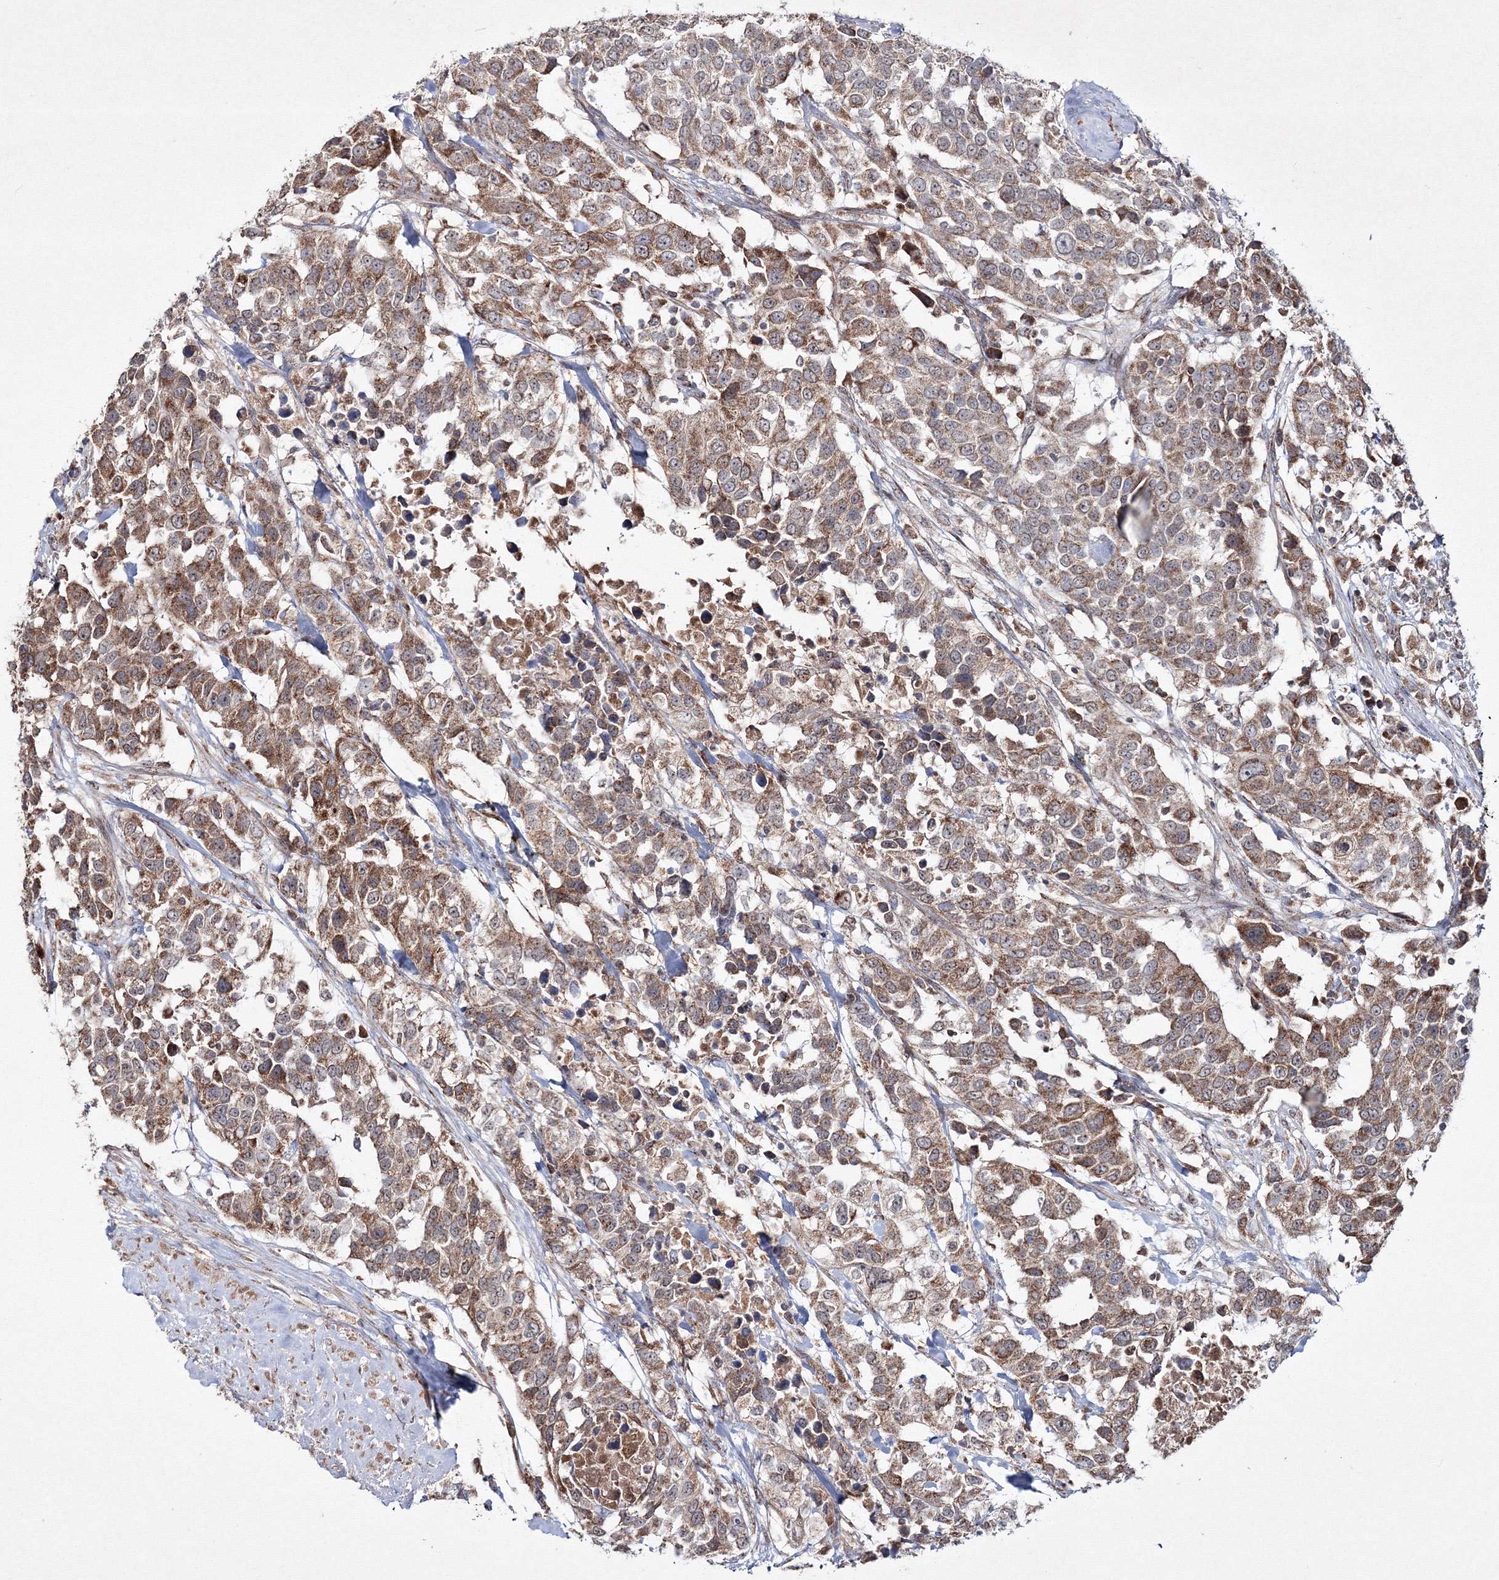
{"staining": {"intensity": "moderate", "quantity": ">75%", "location": "cytoplasmic/membranous"}, "tissue": "urothelial cancer", "cell_type": "Tumor cells", "image_type": "cancer", "snomed": [{"axis": "morphology", "description": "Urothelial carcinoma, High grade"}, {"axis": "topography", "description": "Urinary bladder"}], "caption": "This is an image of IHC staining of urothelial carcinoma (high-grade), which shows moderate expression in the cytoplasmic/membranous of tumor cells.", "gene": "PEX13", "patient": {"sex": "female", "age": 80}}